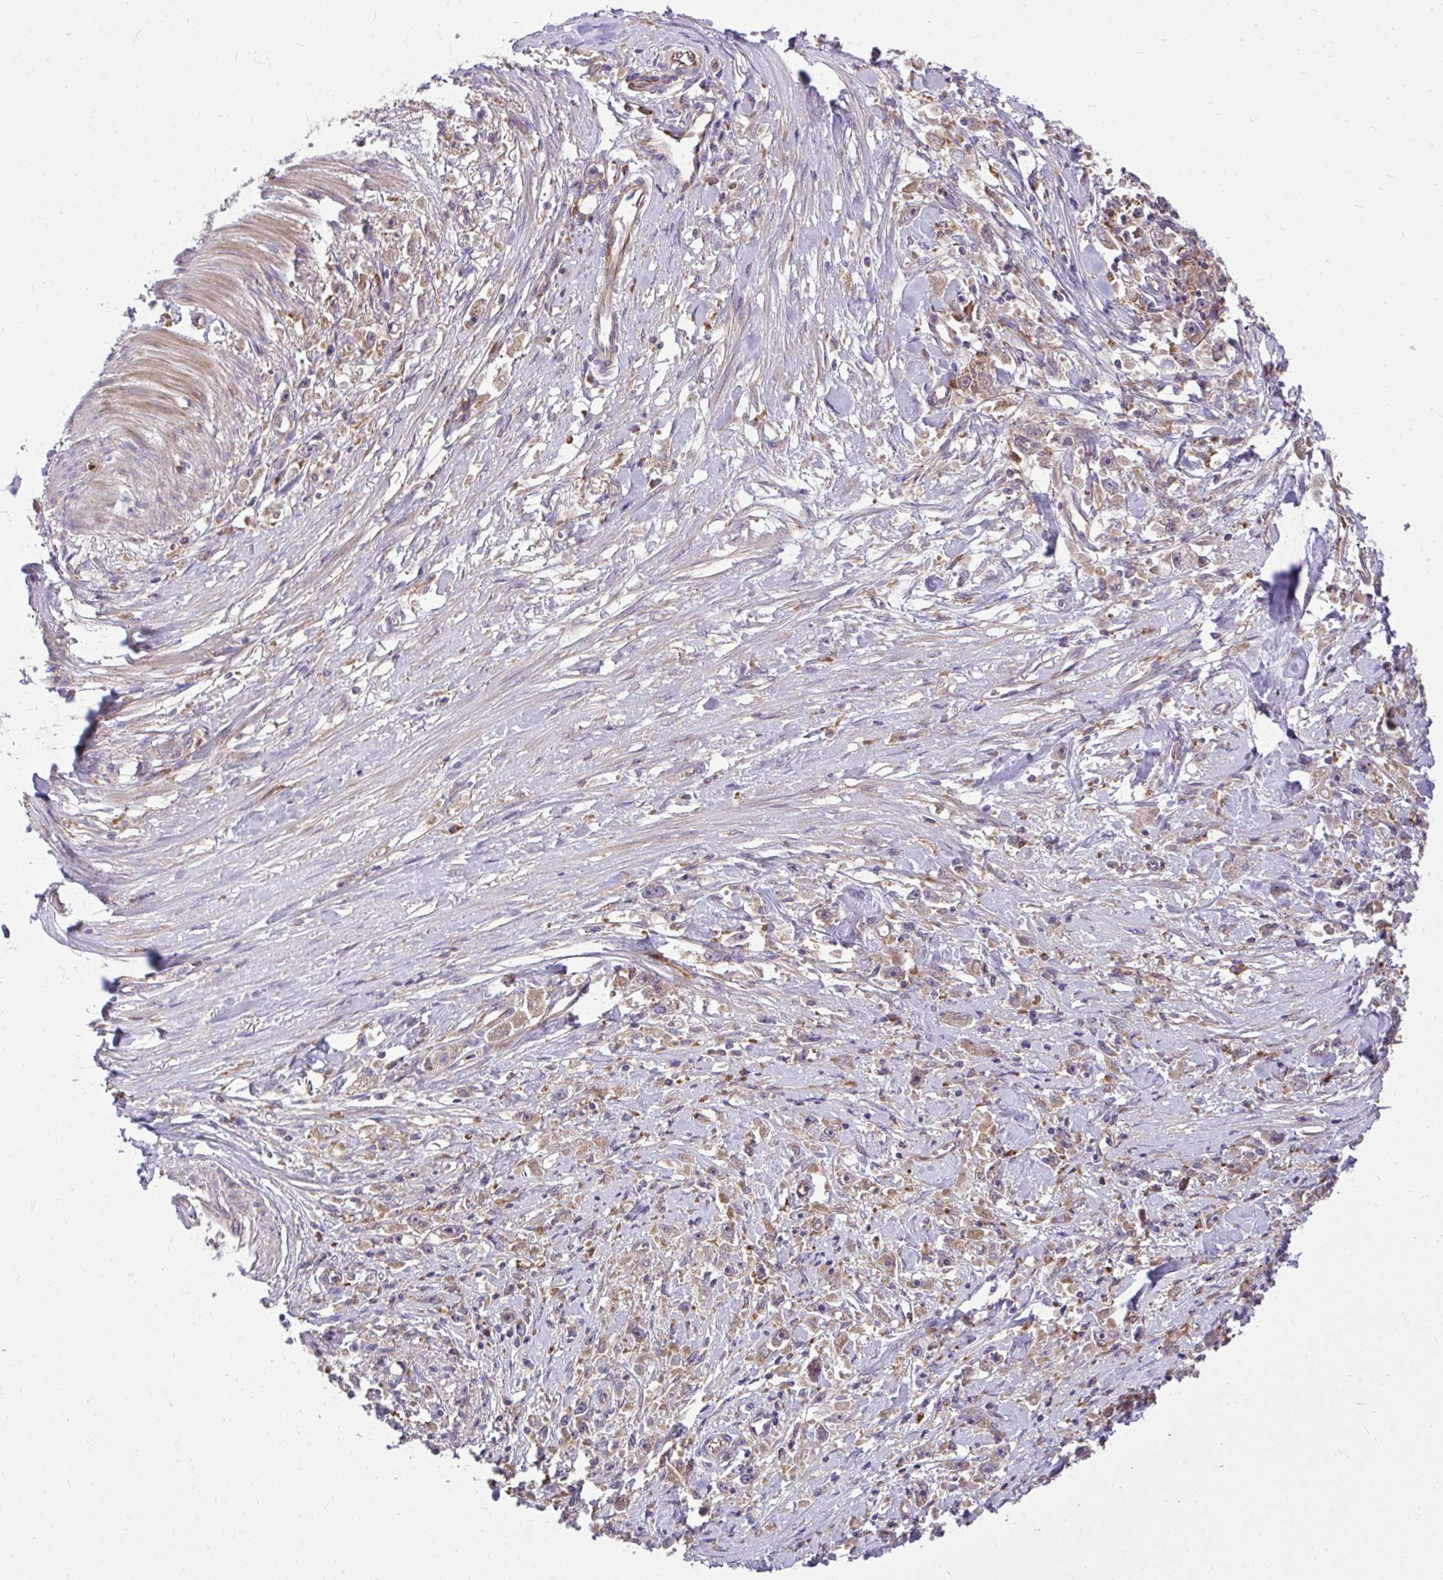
{"staining": {"intensity": "weak", "quantity": ">75%", "location": "cytoplasmic/membranous"}, "tissue": "stomach cancer", "cell_type": "Tumor cells", "image_type": "cancer", "snomed": [{"axis": "morphology", "description": "Adenocarcinoma, NOS"}, {"axis": "topography", "description": "Stomach"}], "caption": "Human stomach cancer (adenocarcinoma) stained for a protein (brown) reveals weak cytoplasmic/membranous positive expression in approximately >75% of tumor cells.", "gene": "PAIP2", "patient": {"sex": "female", "age": 59}}